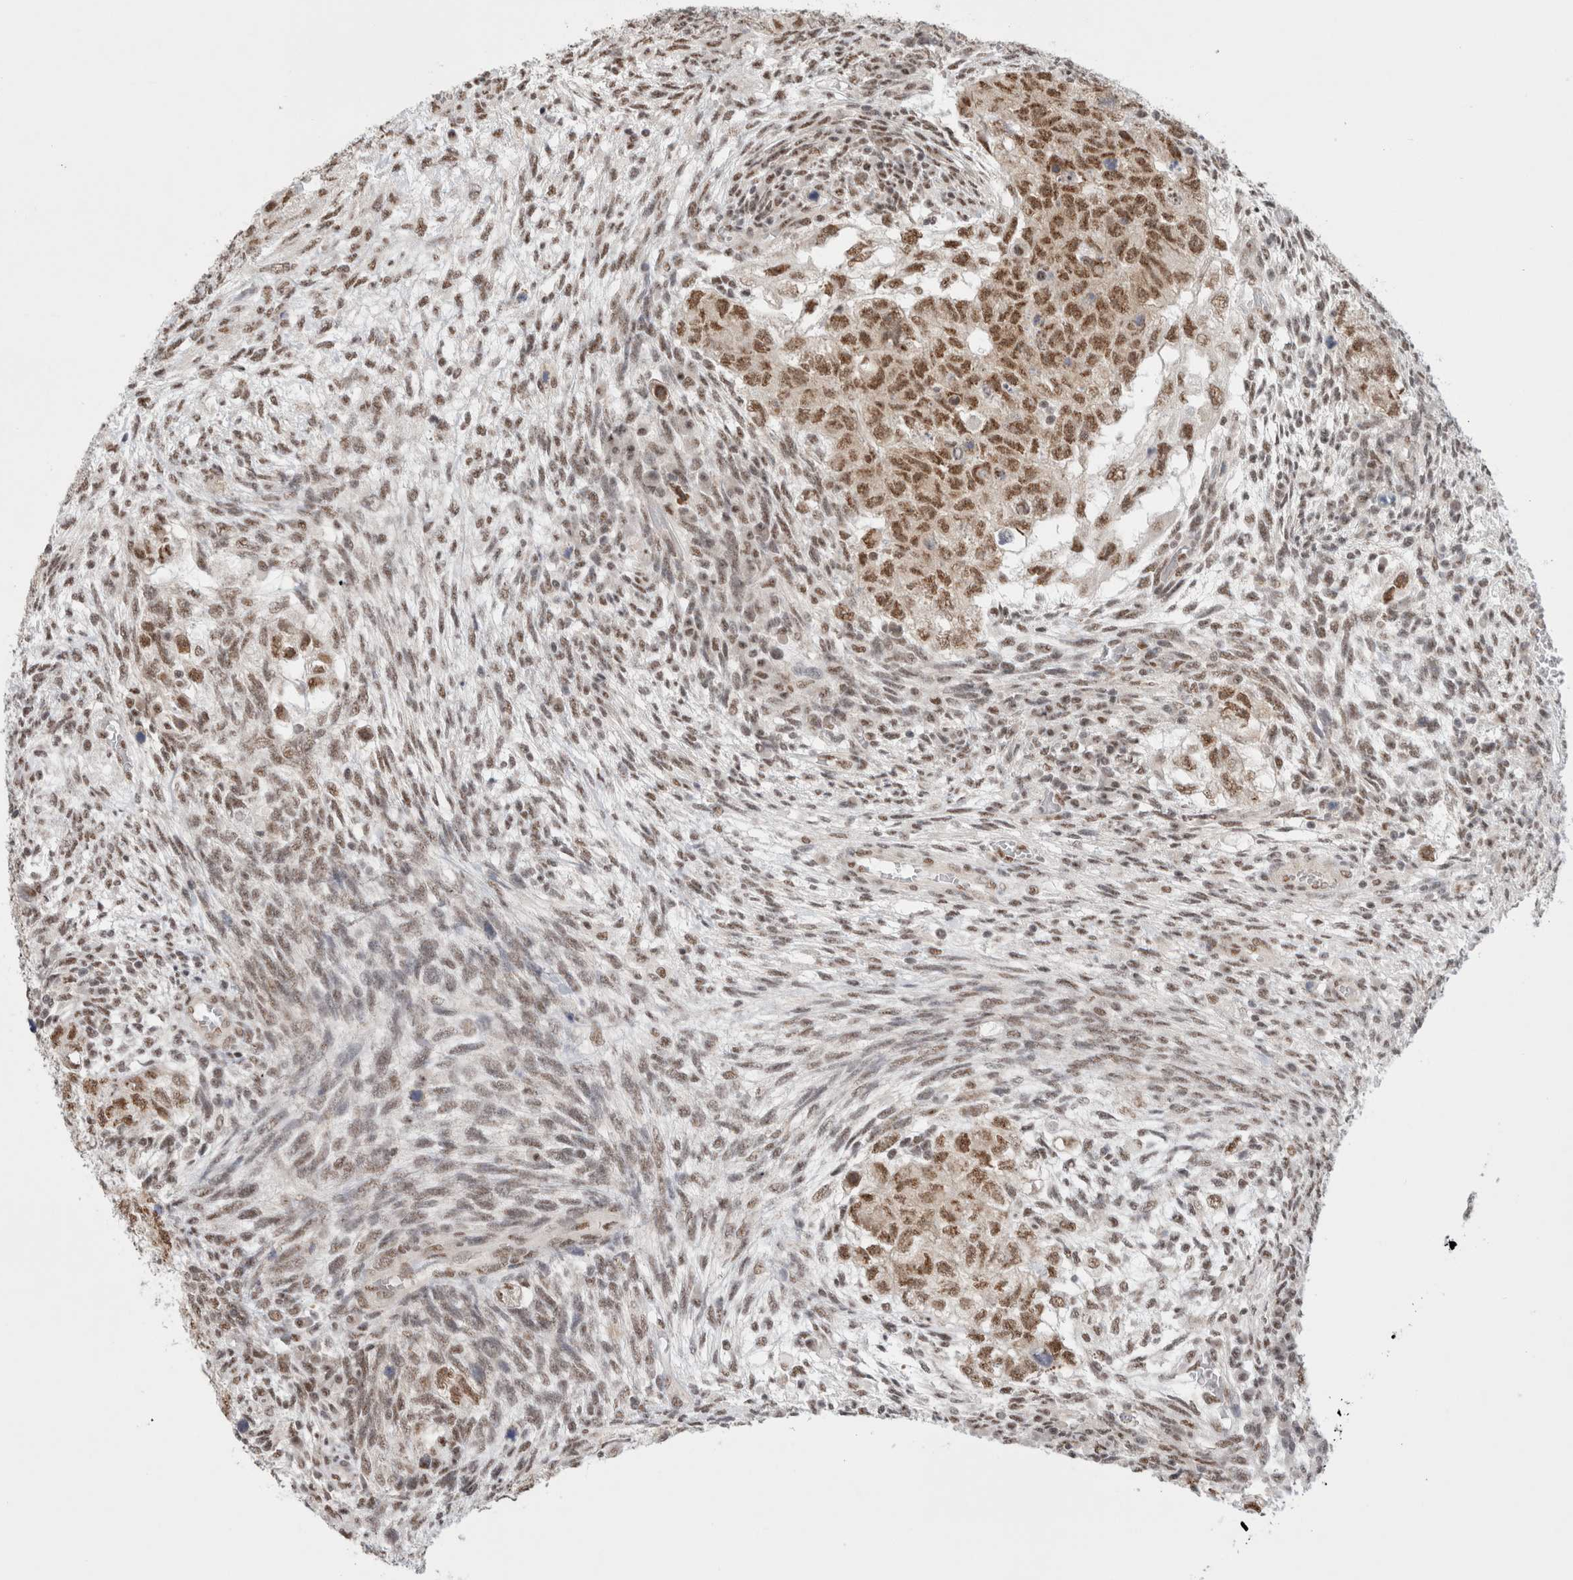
{"staining": {"intensity": "moderate", "quantity": ">75%", "location": "nuclear"}, "tissue": "testis cancer", "cell_type": "Tumor cells", "image_type": "cancer", "snomed": [{"axis": "morphology", "description": "Normal tissue, NOS"}, {"axis": "morphology", "description": "Carcinoma, Embryonal, NOS"}, {"axis": "topography", "description": "Testis"}], "caption": "This photomicrograph reveals IHC staining of testis cancer, with medium moderate nuclear positivity in approximately >75% of tumor cells.", "gene": "TRMT12", "patient": {"sex": "male", "age": 36}}